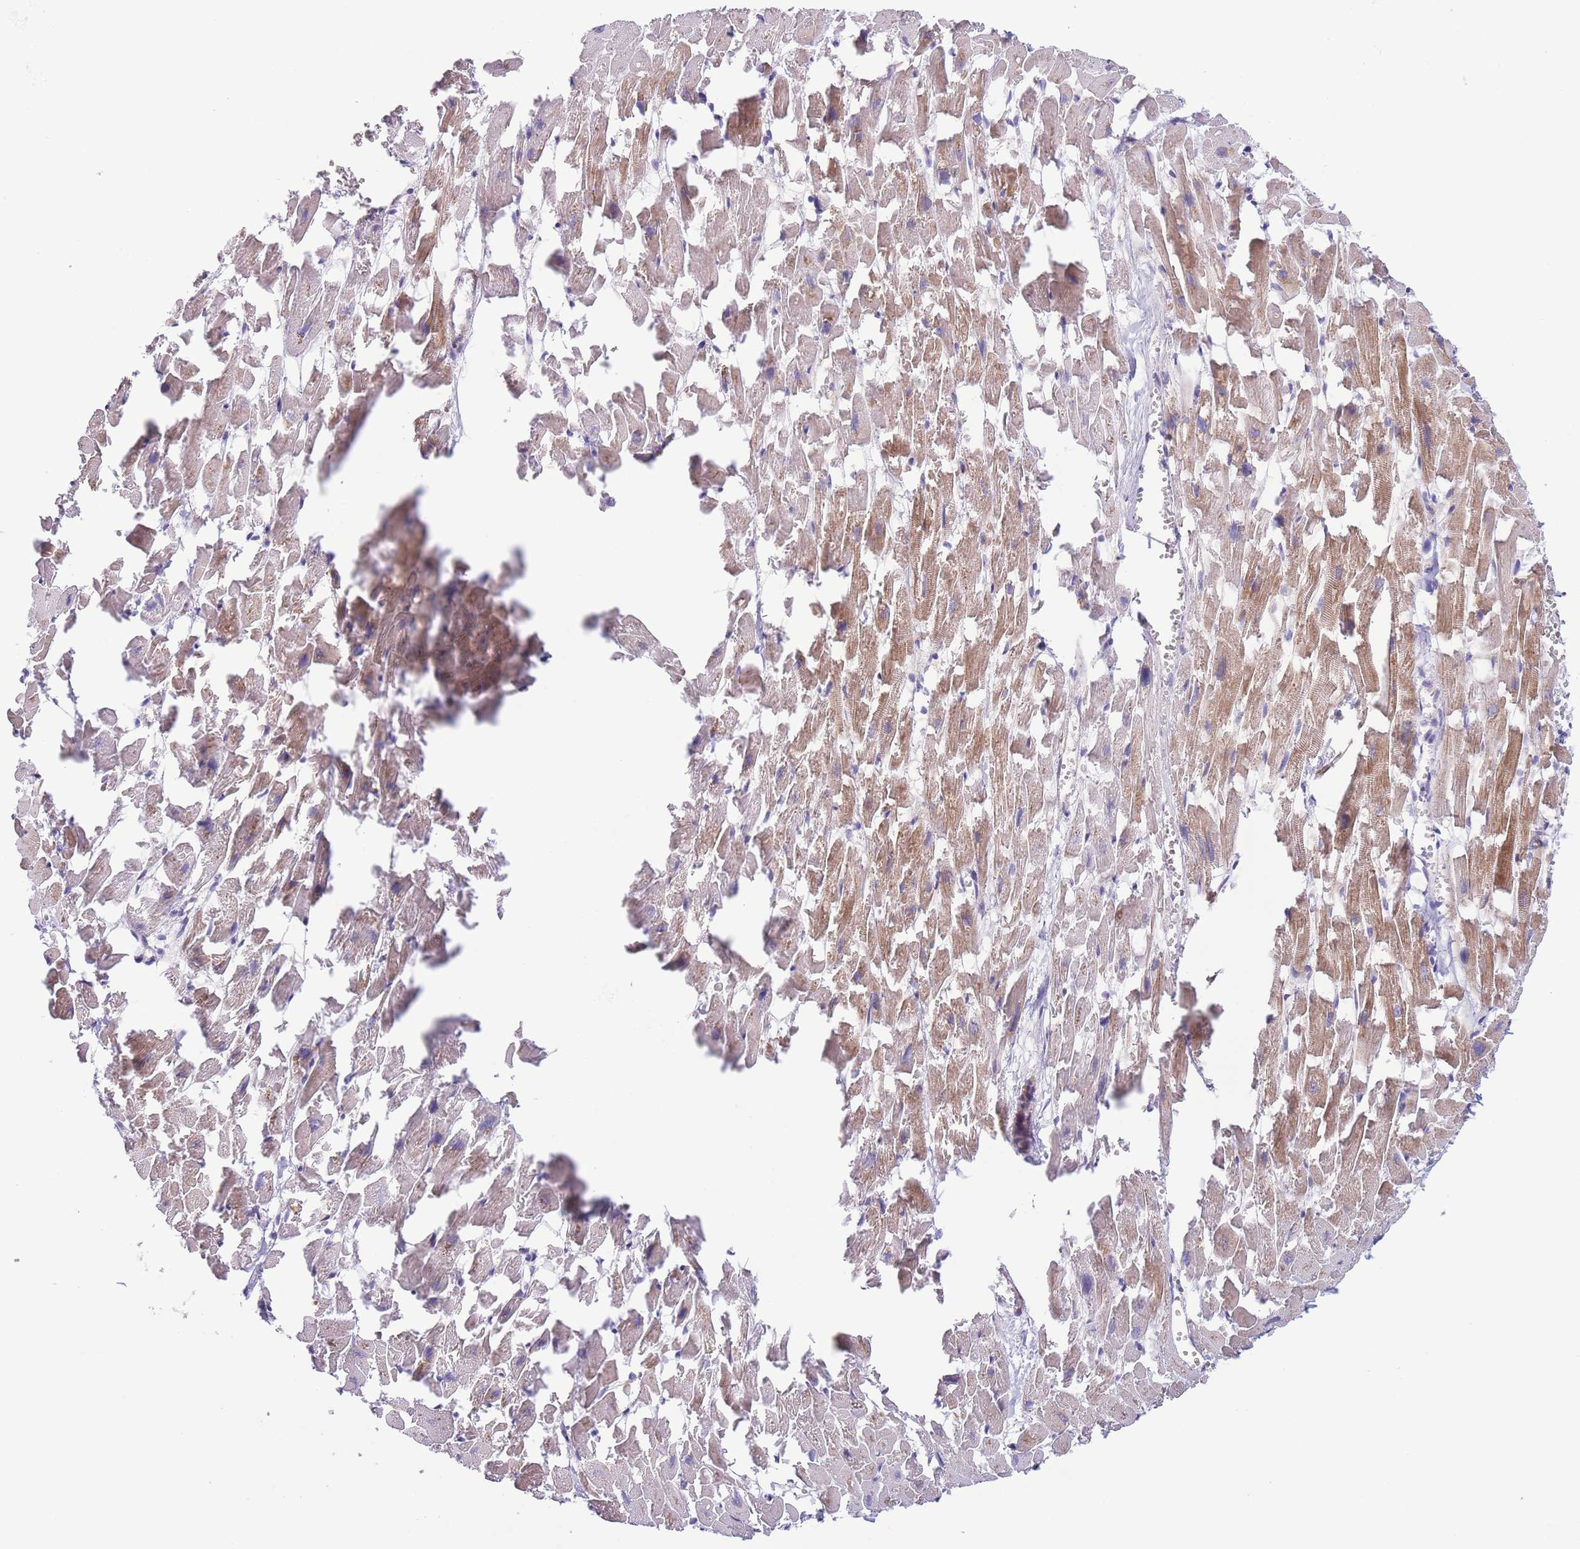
{"staining": {"intensity": "moderate", "quantity": ">75%", "location": "cytoplasmic/membranous"}, "tissue": "heart muscle", "cell_type": "Cardiomyocytes", "image_type": "normal", "snomed": [{"axis": "morphology", "description": "Normal tissue, NOS"}, {"axis": "topography", "description": "Heart"}], "caption": "Immunohistochemical staining of unremarkable heart muscle demonstrates medium levels of moderate cytoplasmic/membranous positivity in about >75% of cardiomyocytes.", "gene": "C9orf152", "patient": {"sex": "female", "age": 64}}